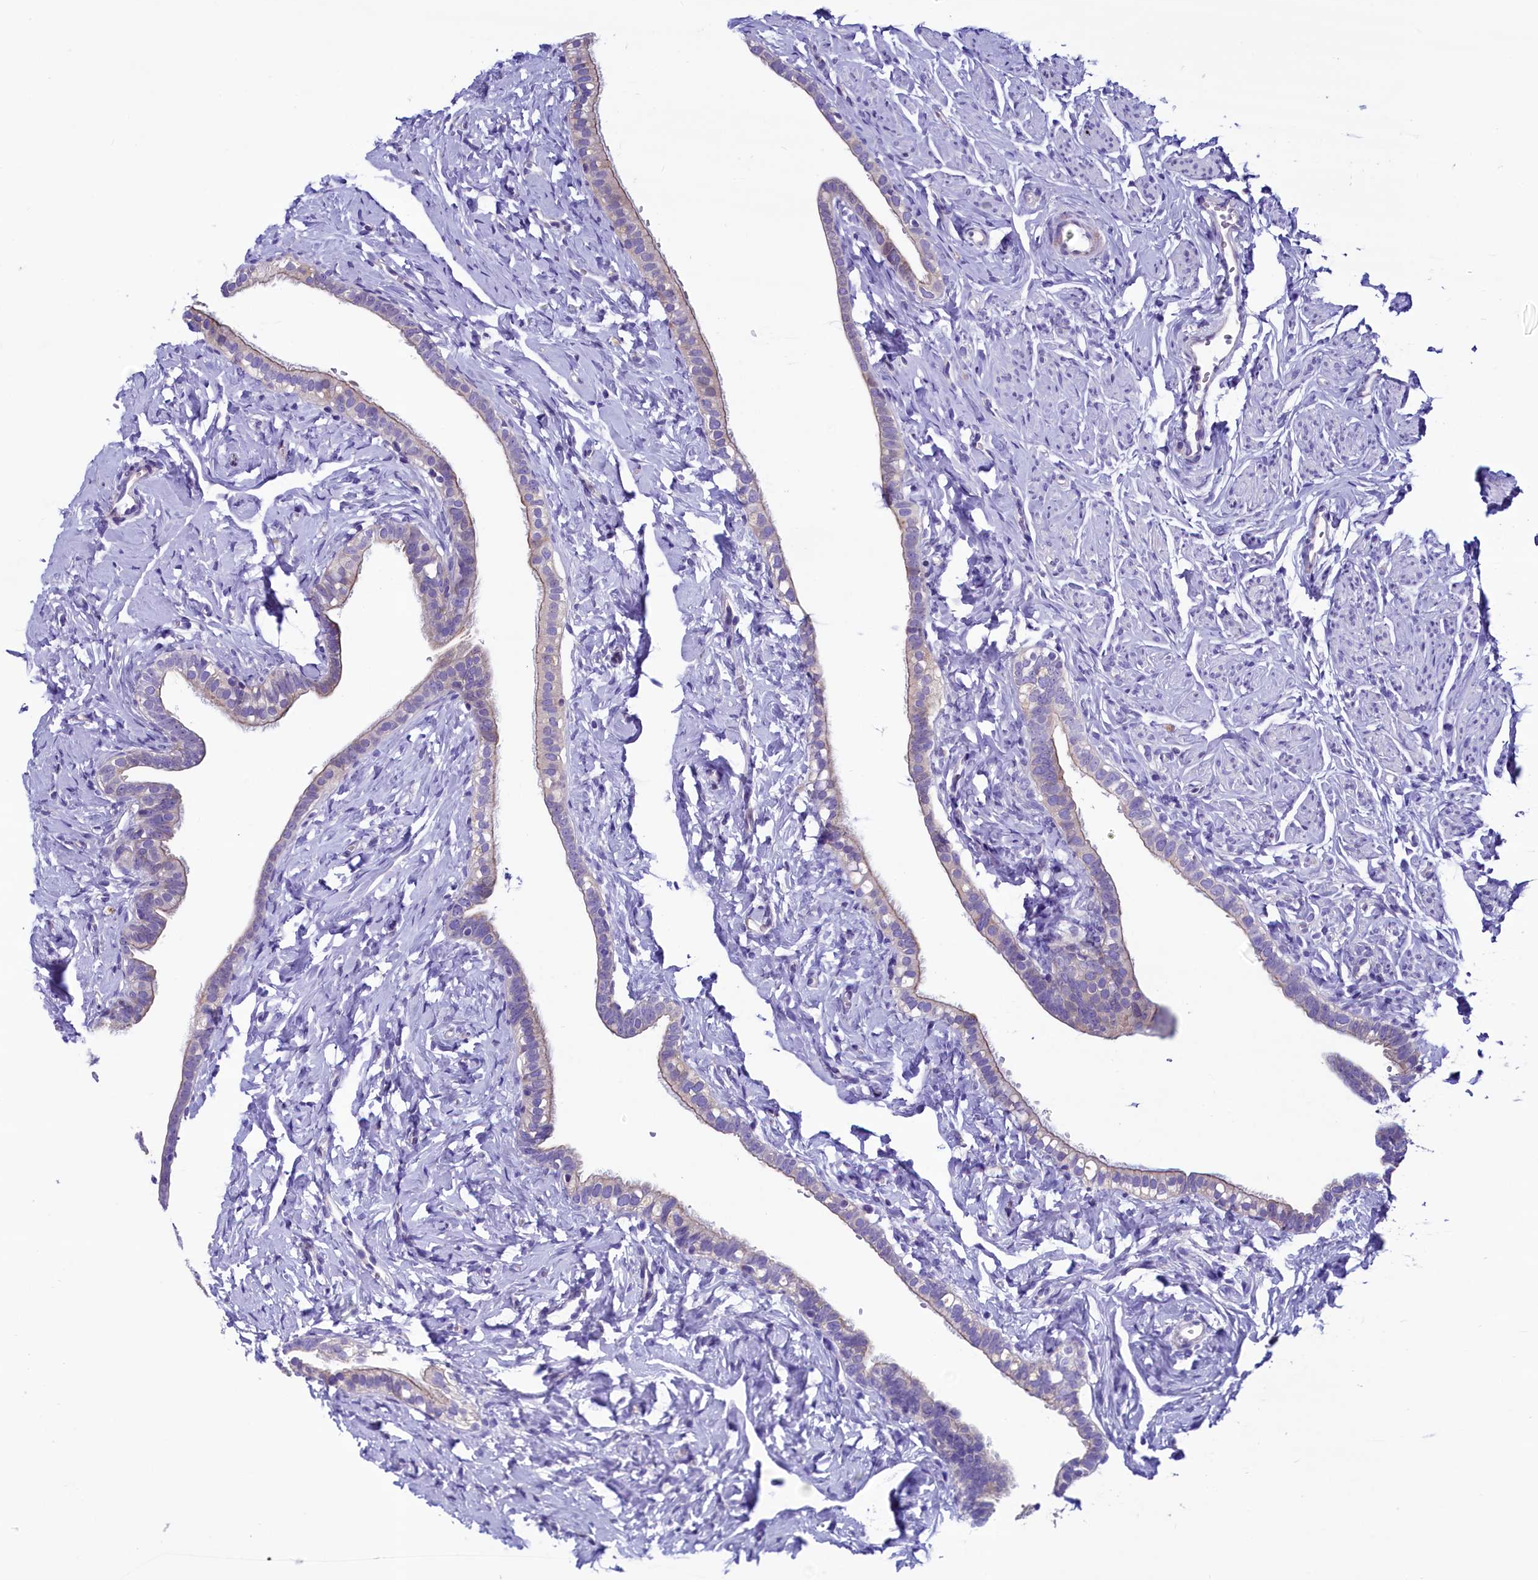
{"staining": {"intensity": "negative", "quantity": "none", "location": "none"}, "tissue": "fallopian tube", "cell_type": "Glandular cells", "image_type": "normal", "snomed": [{"axis": "morphology", "description": "Normal tissue, NOS"}, {"axis": "topography", "description": "Fallopian tube"}], "caption": "Human fallopian tube stained for a protein using IHC reveals no staining in glandular cells.", "gene": "KRBOX5", "patient": {"sex": "female", "age": 66}}